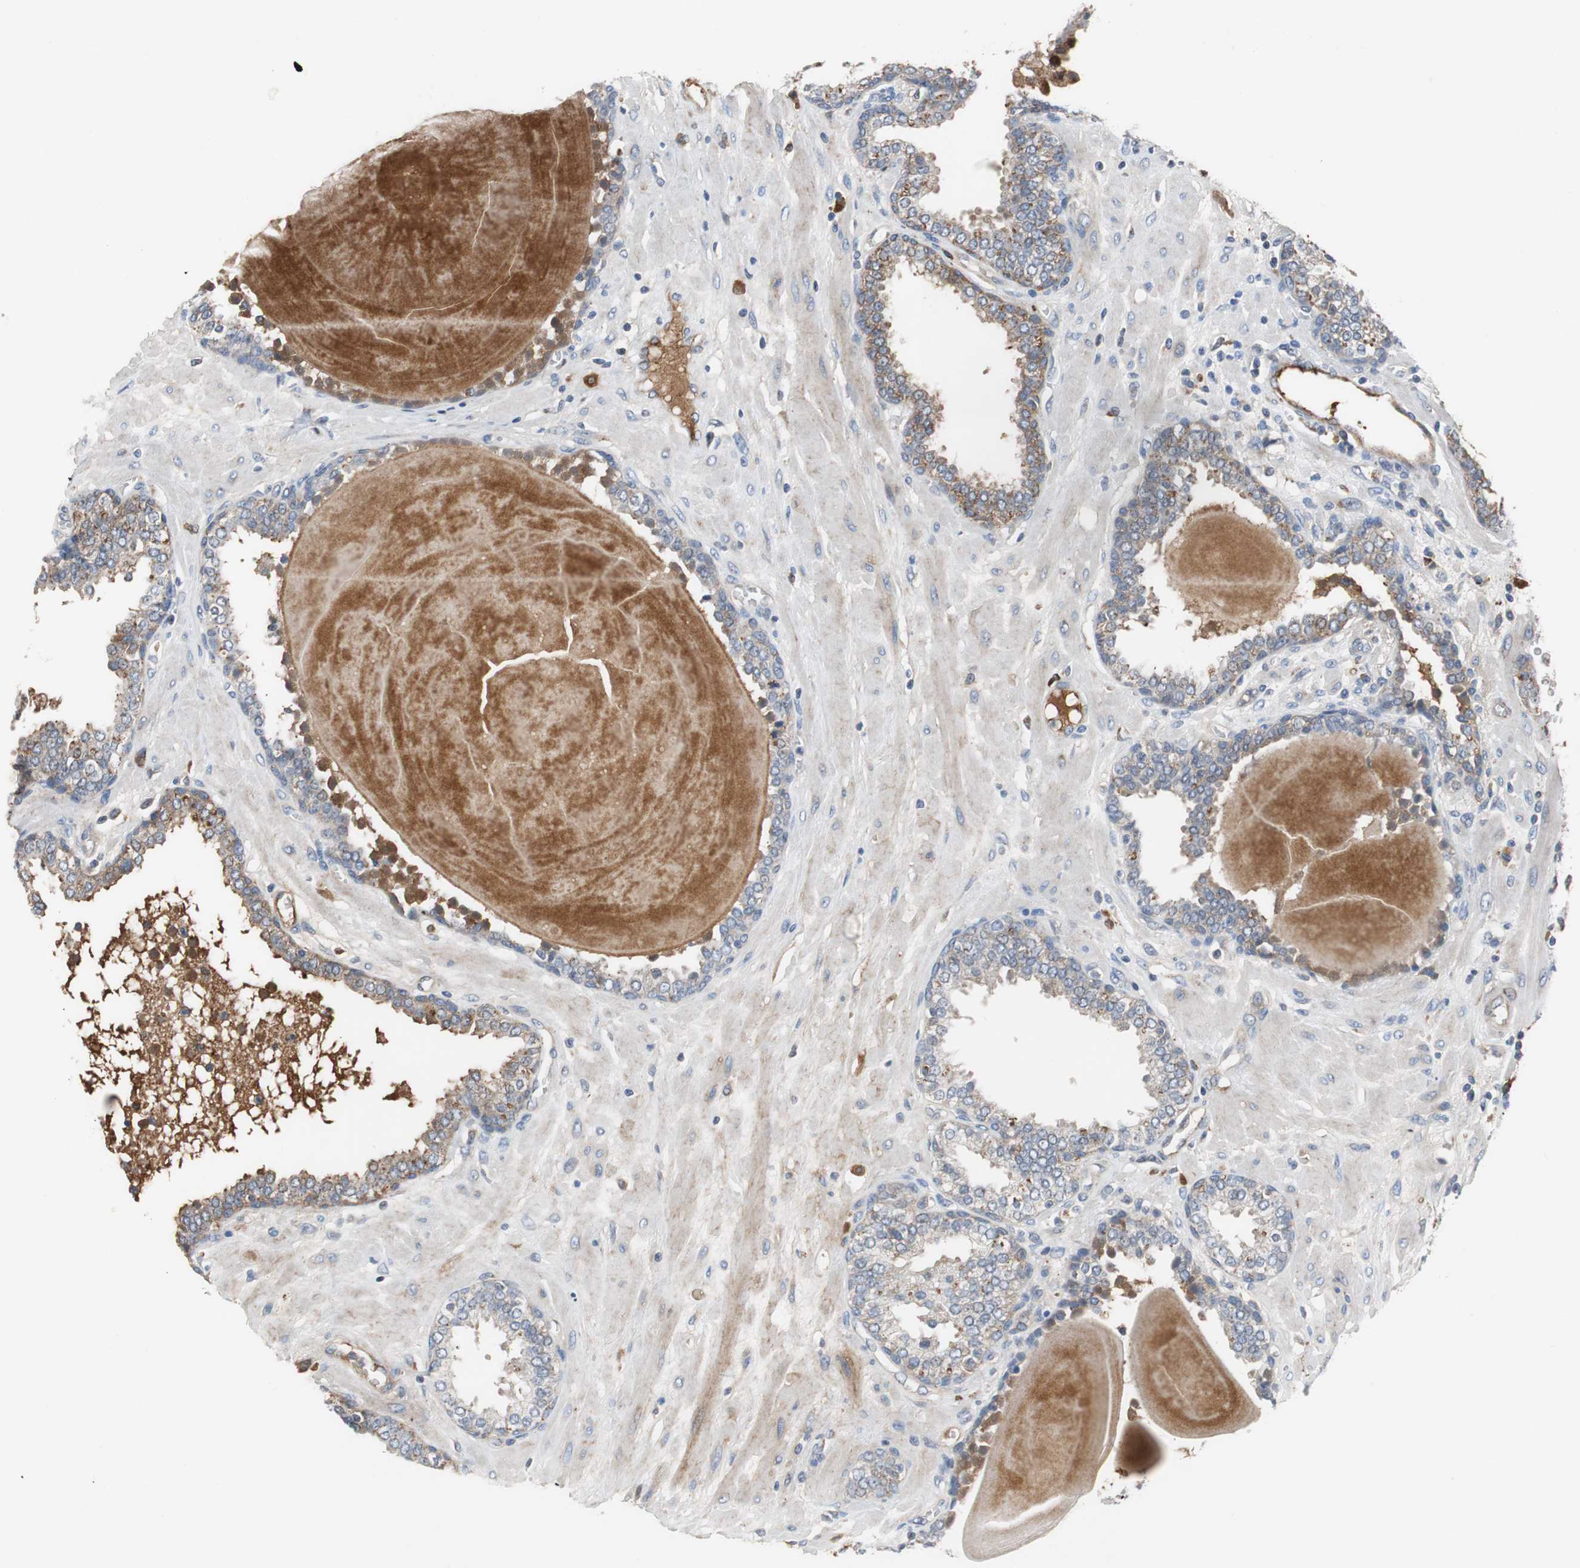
{"staining": {"intensity": "weak", "quantity": "25%-75%", "location": "cytoplasmic/membranous"}, "tissue": "prostate", "cell_type": "Glandular cells", "image_type": "normal", "snomed": [{"axis": "morphology", "description": "Normal tissue, NOS"}, {"axis": "topography", "description": "Prostate"}], "caption": "A brown stain shows weak cytoplasmic/membranous positivity of a protein in glandular cells of unremarkable prostate. (brown staining indicates protein expression, while blue staining denotes nuclei).", "gene": "SORT1", "patient": {"sex": "male", "age": 51}}